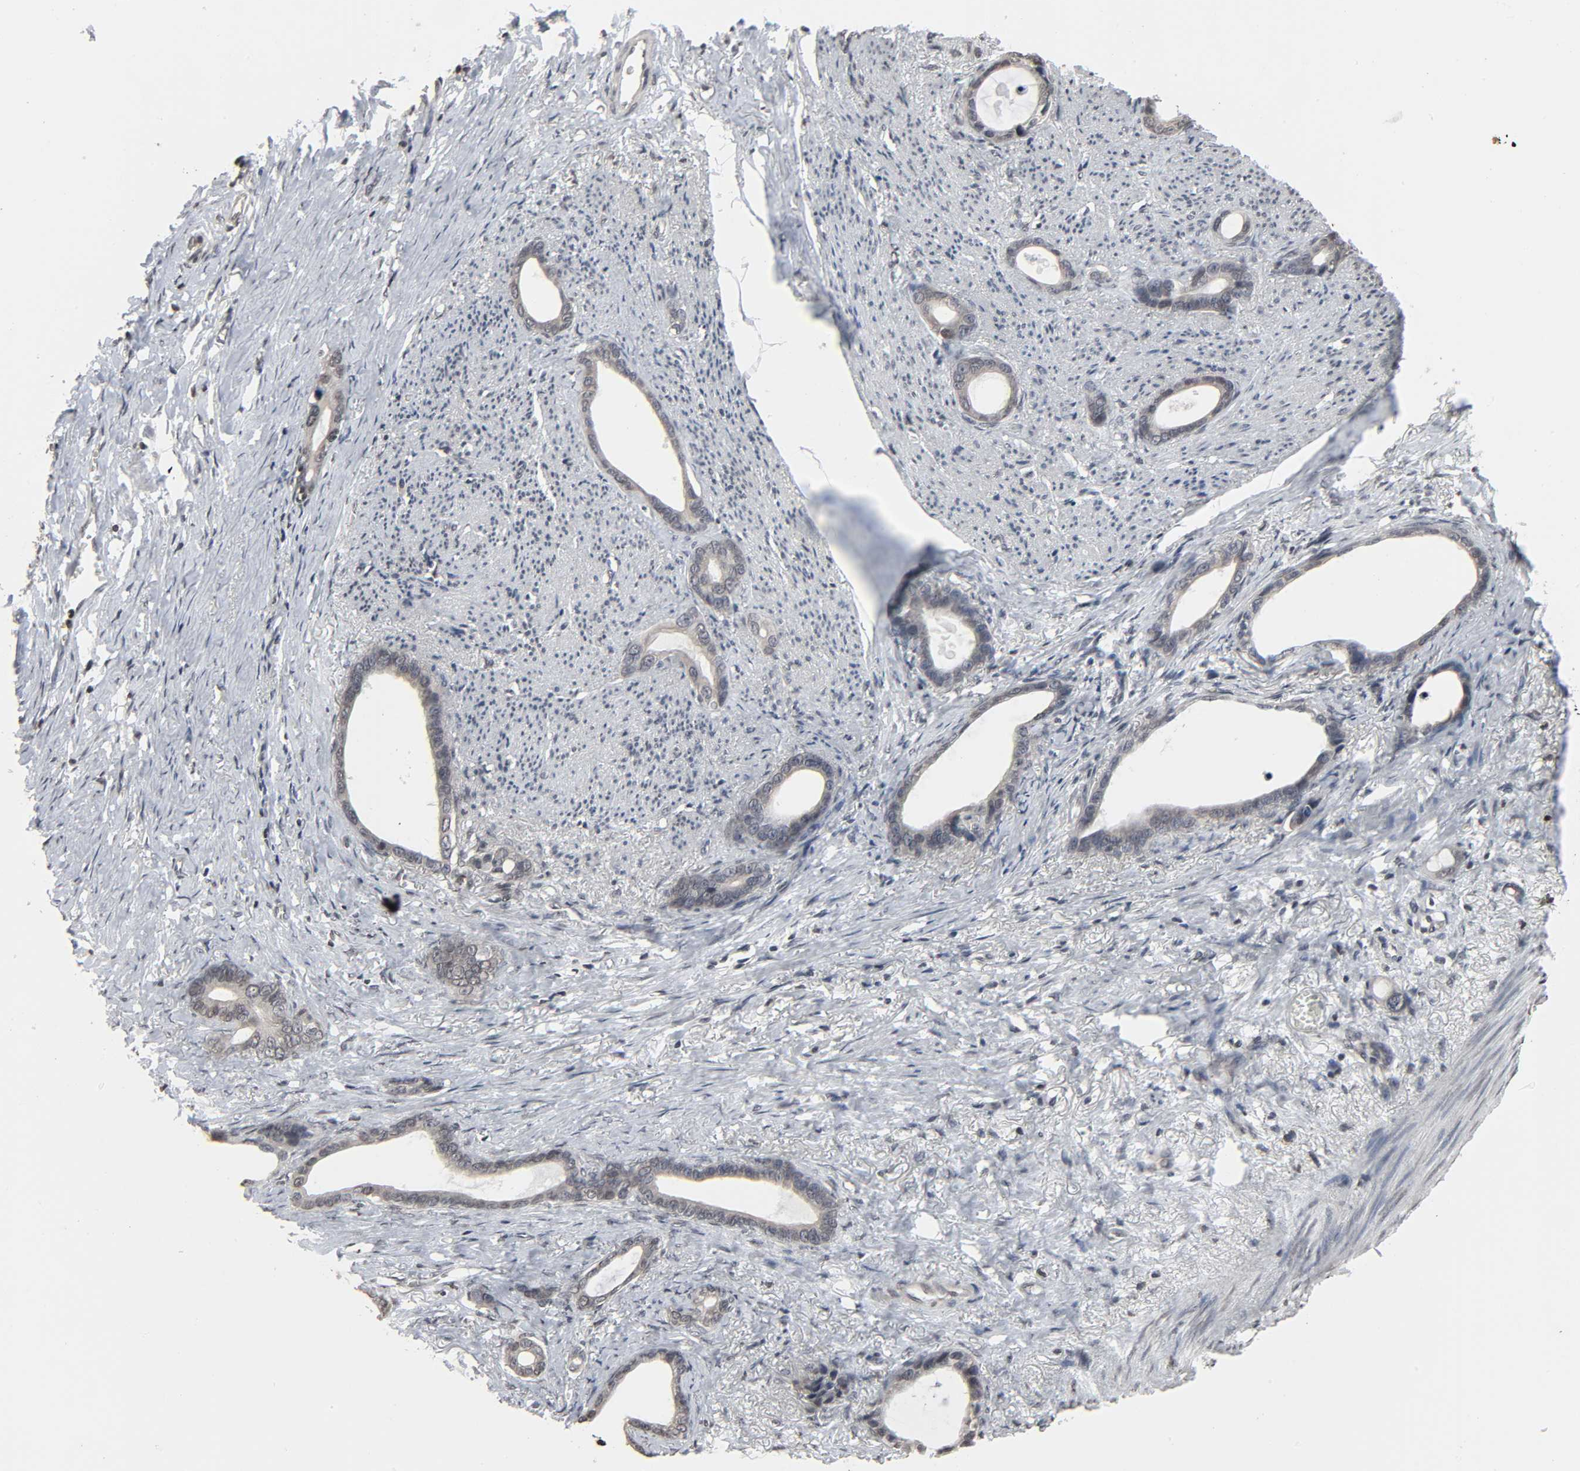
{"staining": {"intensity": "weak", "quantity": ">75%", "location": "cytoplasmic/membranous,nuclear"}, "tissue": "stomach cancer", "cell_type": "Tumor cells", "image_type": "cancer", "snomed": [{"axis": "morphology", "description": "Adenocarcinoma, NOS"}, {"axis": "topography", "description": "Stomach"}], "caption": "Immunohistochemical staining of stomach cancer (adenocarcinoma) displays low levels of weak cytoplasmic/membranous and nuclear positivity in approximately >75% of tumor cells. (brown staining indicates protein expression, while blue staining denotes nuclei).", "gene": "ELAVL1", "patient": {"sex": "female", "age": 75}}